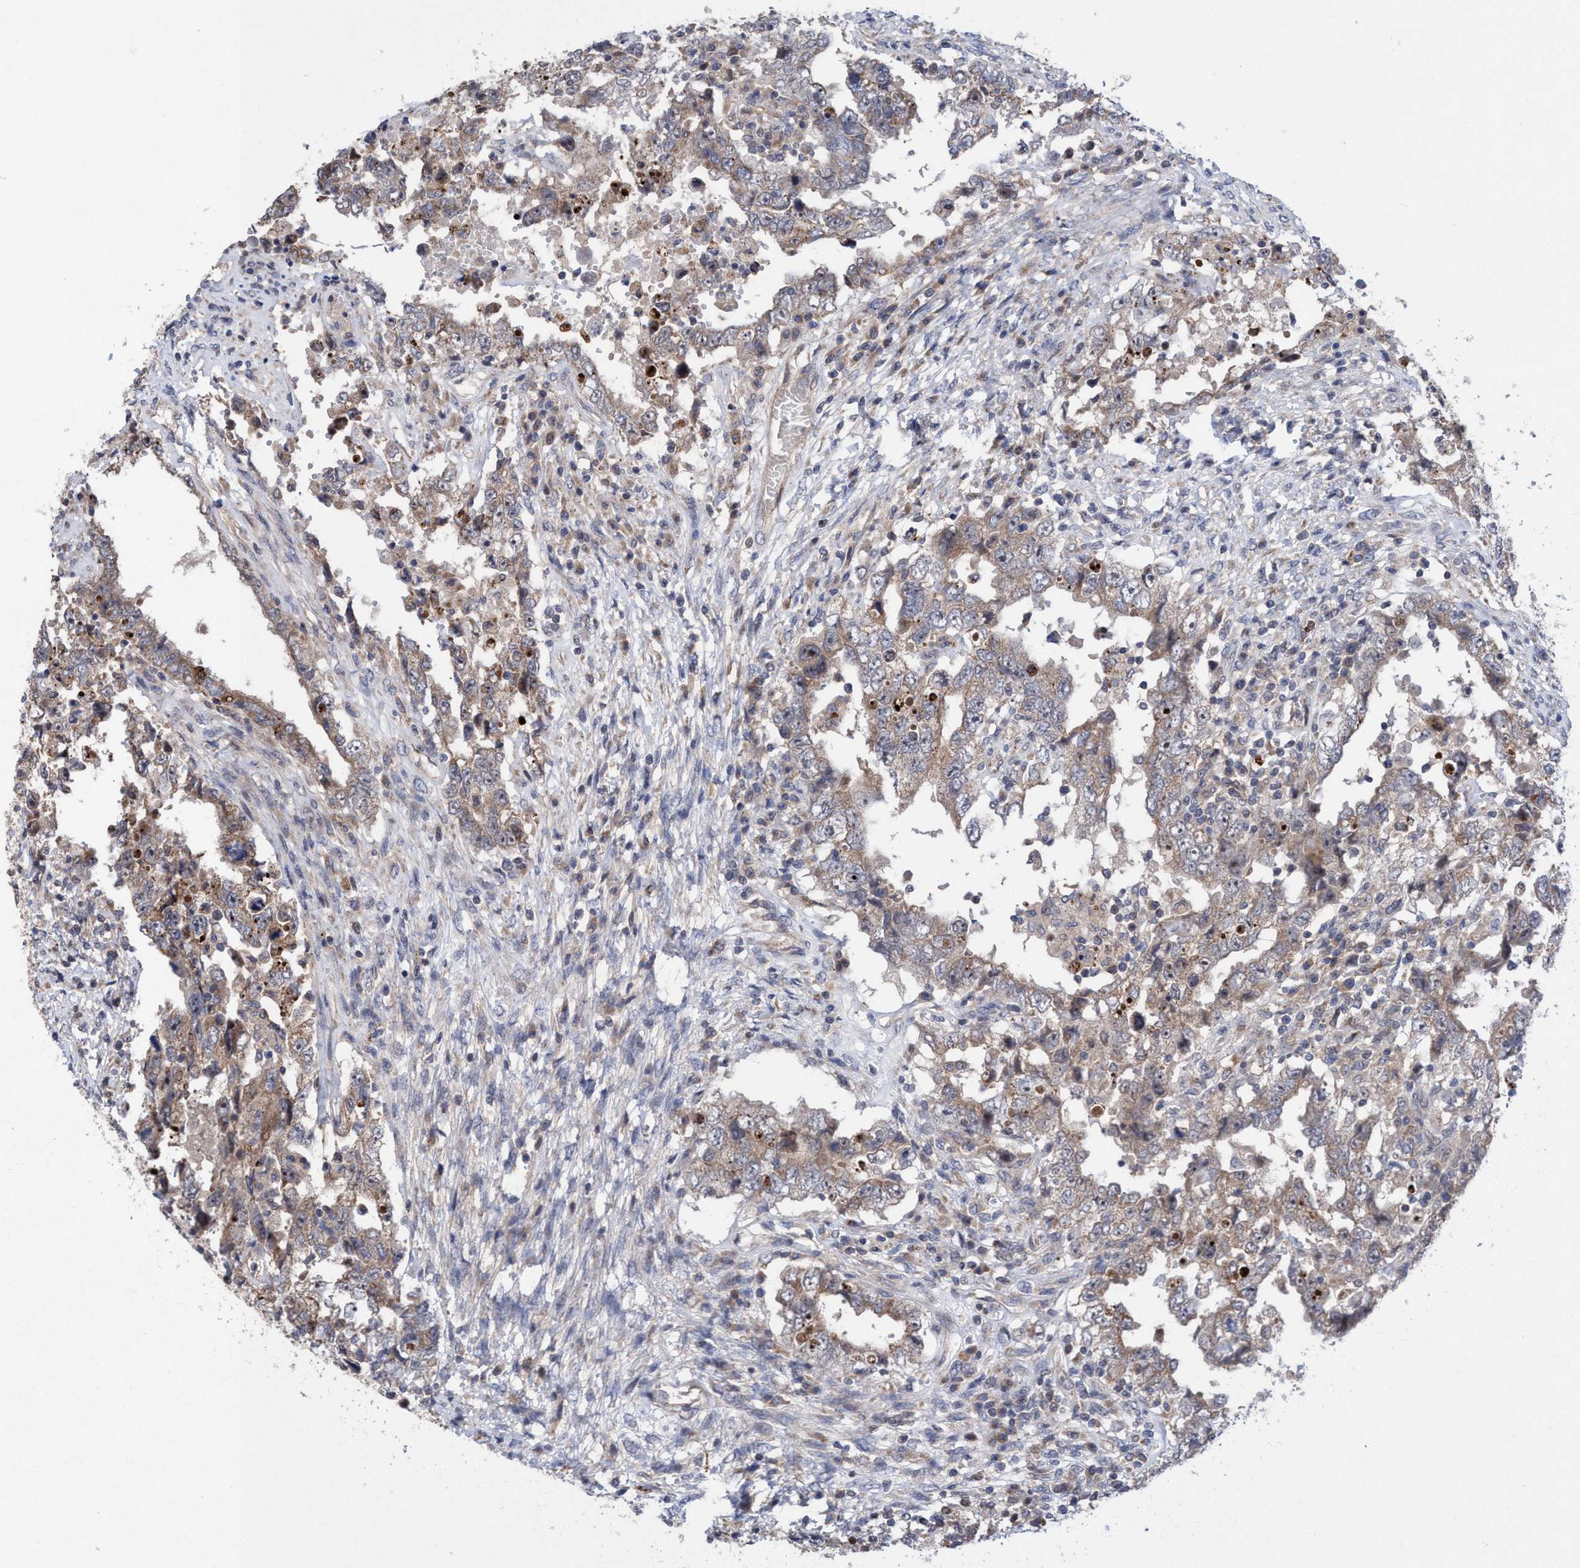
{"staining": {"intensity": "weak", "quantity": ">75%", "location": "cytoplasmic/membranous"}, "tissue": "testis cancer", "cell_type": "Tumor cells", "image_type": "cancer", "snomed": [{"axis": "morphology", "description": "Carcinoma, Embryonal, NOS"}, {"axis": "topography", "description": "Testis"}], "caption": "Embryonal carcinoma (testis) stained with immunohistochemistry (IHC) demonstrates weak cytoplasmic/membranous expression in approximately >75% of tumor cells.", "gene": "P2RY14", "patient": {"sex": "male", "age": 26}}